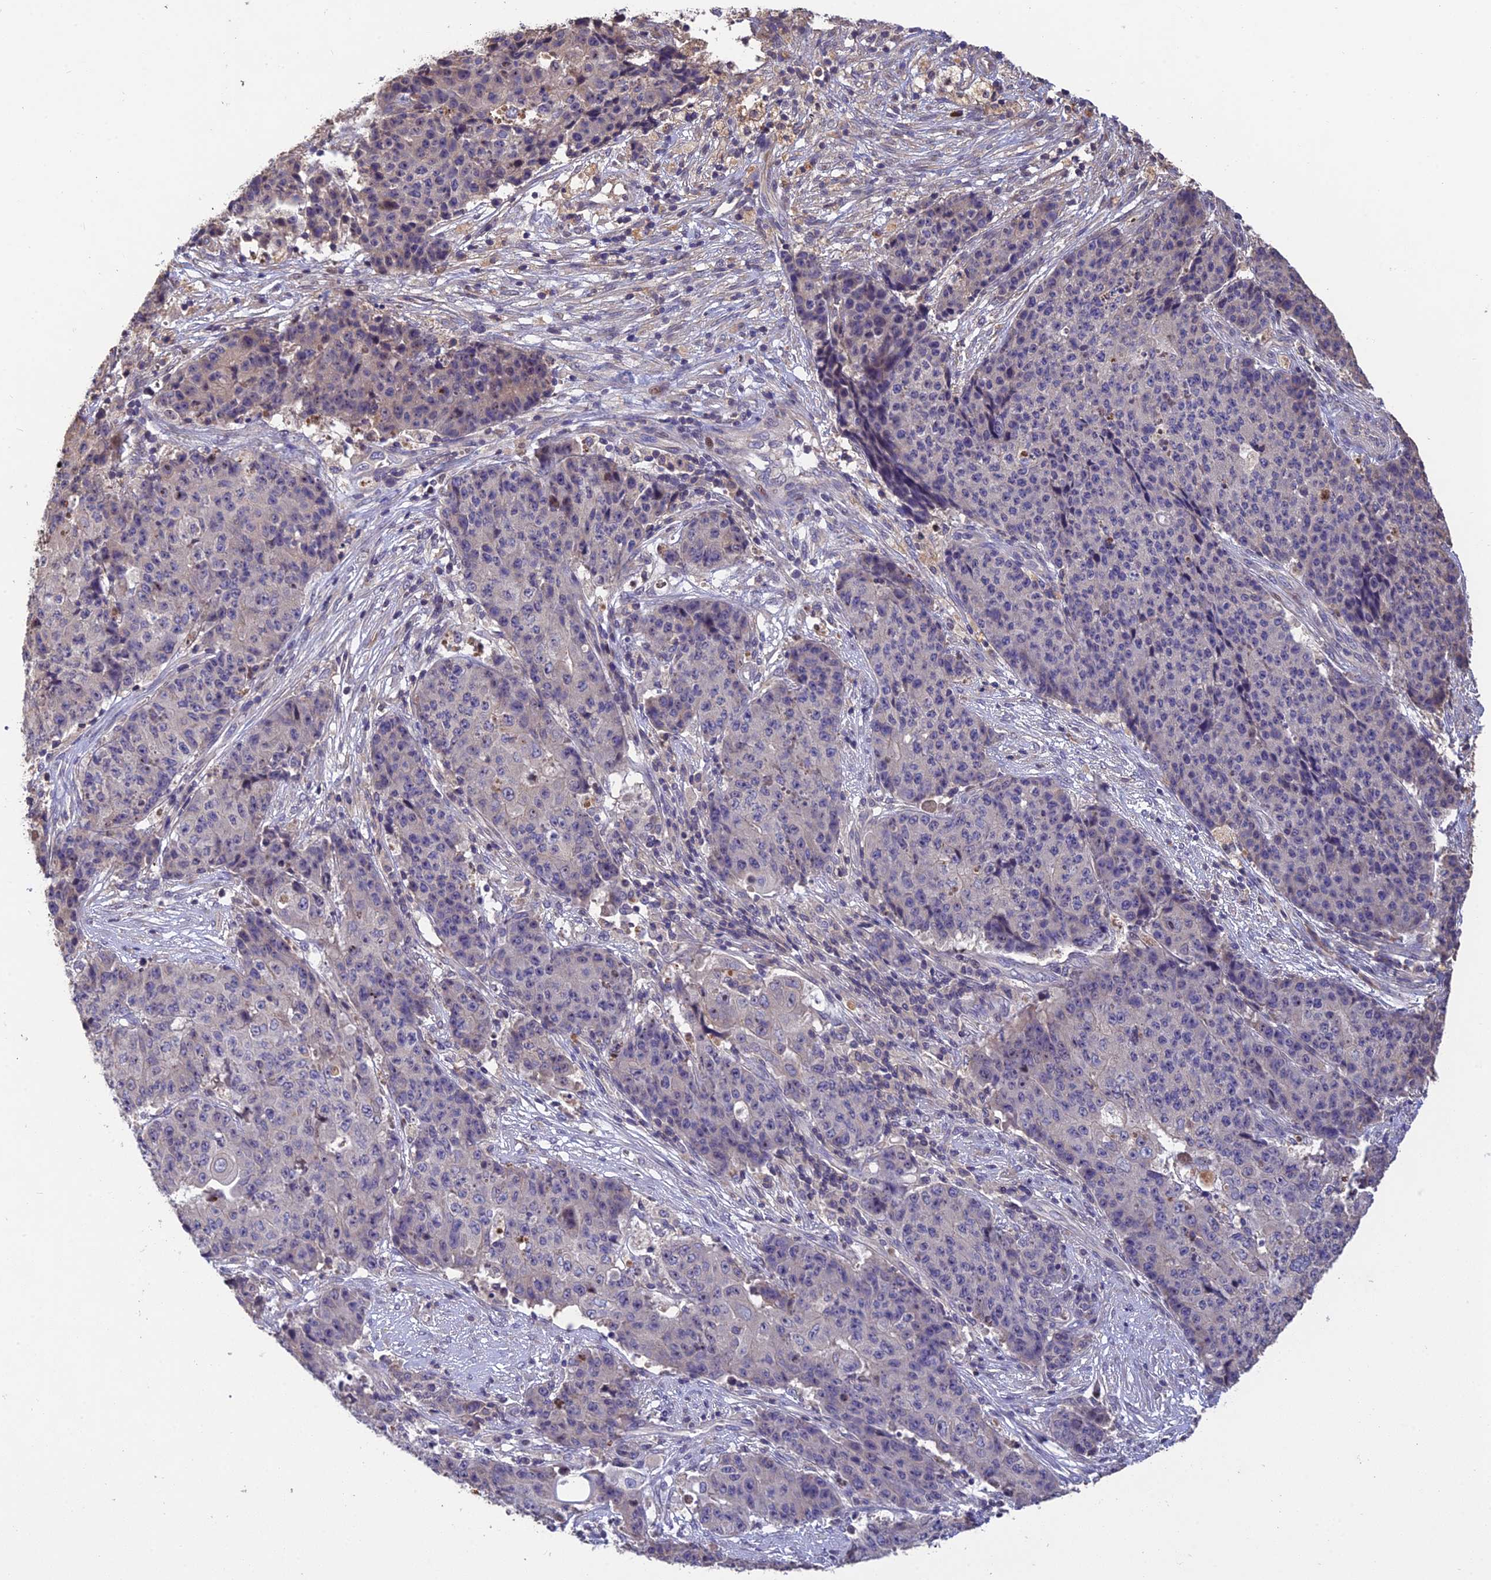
{"staining": {"intensity": "negative", "quantity": "none", "location": "none"}, "tissue": "ovarian cancer", "cell_type": "Tumor cells", "image_type": "cancer", "snomed": [{"axis": "morphology", "description": "Carcinoma, endometroid"}, {"axis": "topography", "description": "Ovary"}], "caption": "An image of ovarian cancer stained for a protein exhibits no brown staining in tumor cells. (Brightfield microscopy of DAB IHC at high magnification).", "gene": "DENND5B", "patient": {"sex": "female", "age": 42}}